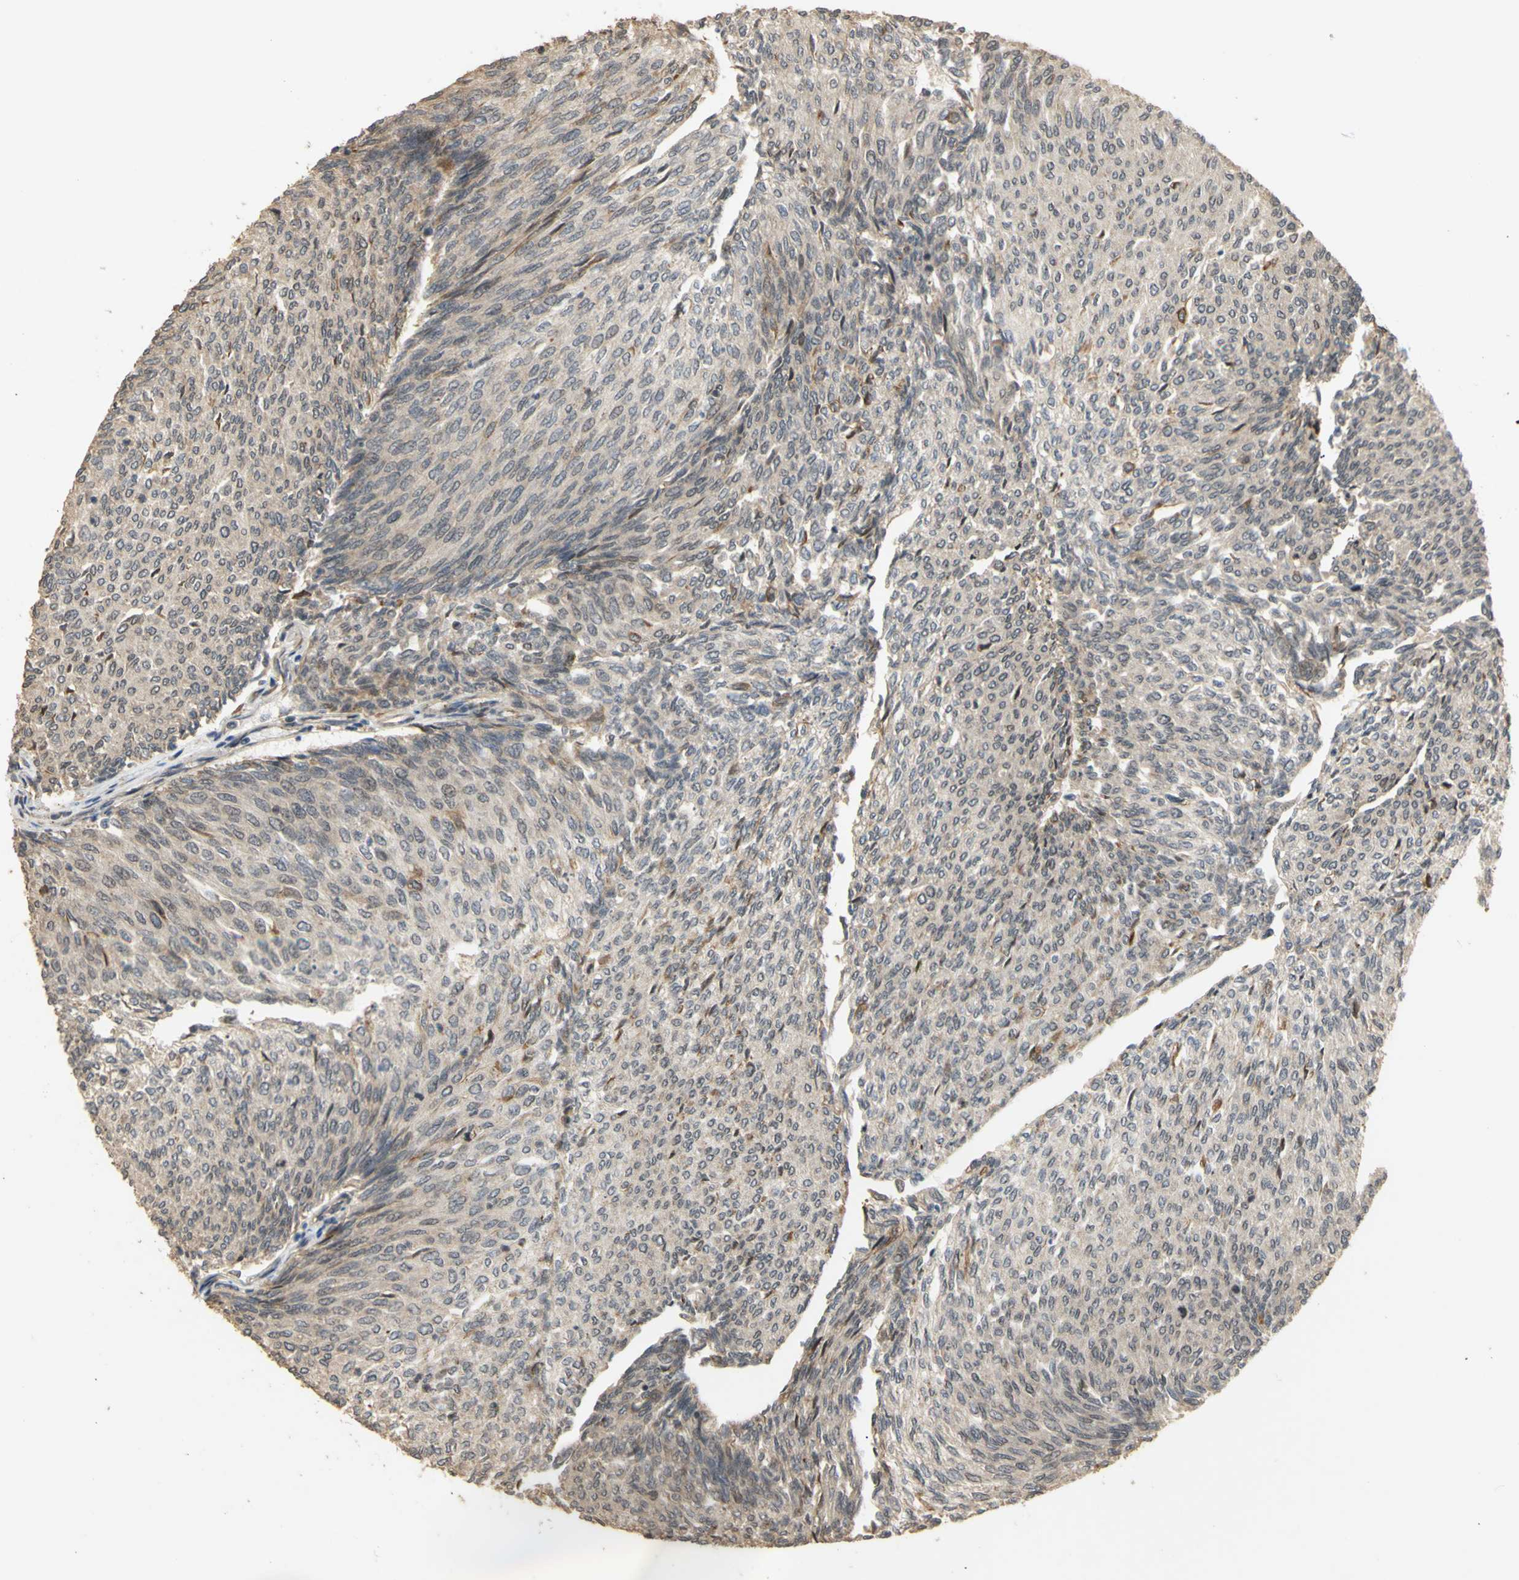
{"staining": {"intensity": "negative", "quantity": "none", "location": "none"}, "tissue": "urothelial cancer", "cell_type": "Tumor cells", "image_type": "cancer", "snomed": [{"axis": "morphology", "description": "Urothelial carcinoma, Low grade"}, {"axis": "topography", "description": "Urinary bladder"}], "caption": "Immunohistochemical staining of human low-grade urothelial carcinoma exhibits no significant staining in tumor cells. (Stains: DAB IHC with hematoxylin counter stain, Microscopy: brightfield microscopy at high magnification).", "gene": "GTF2E2", "patient": {"sex": "female", "age": 79}}